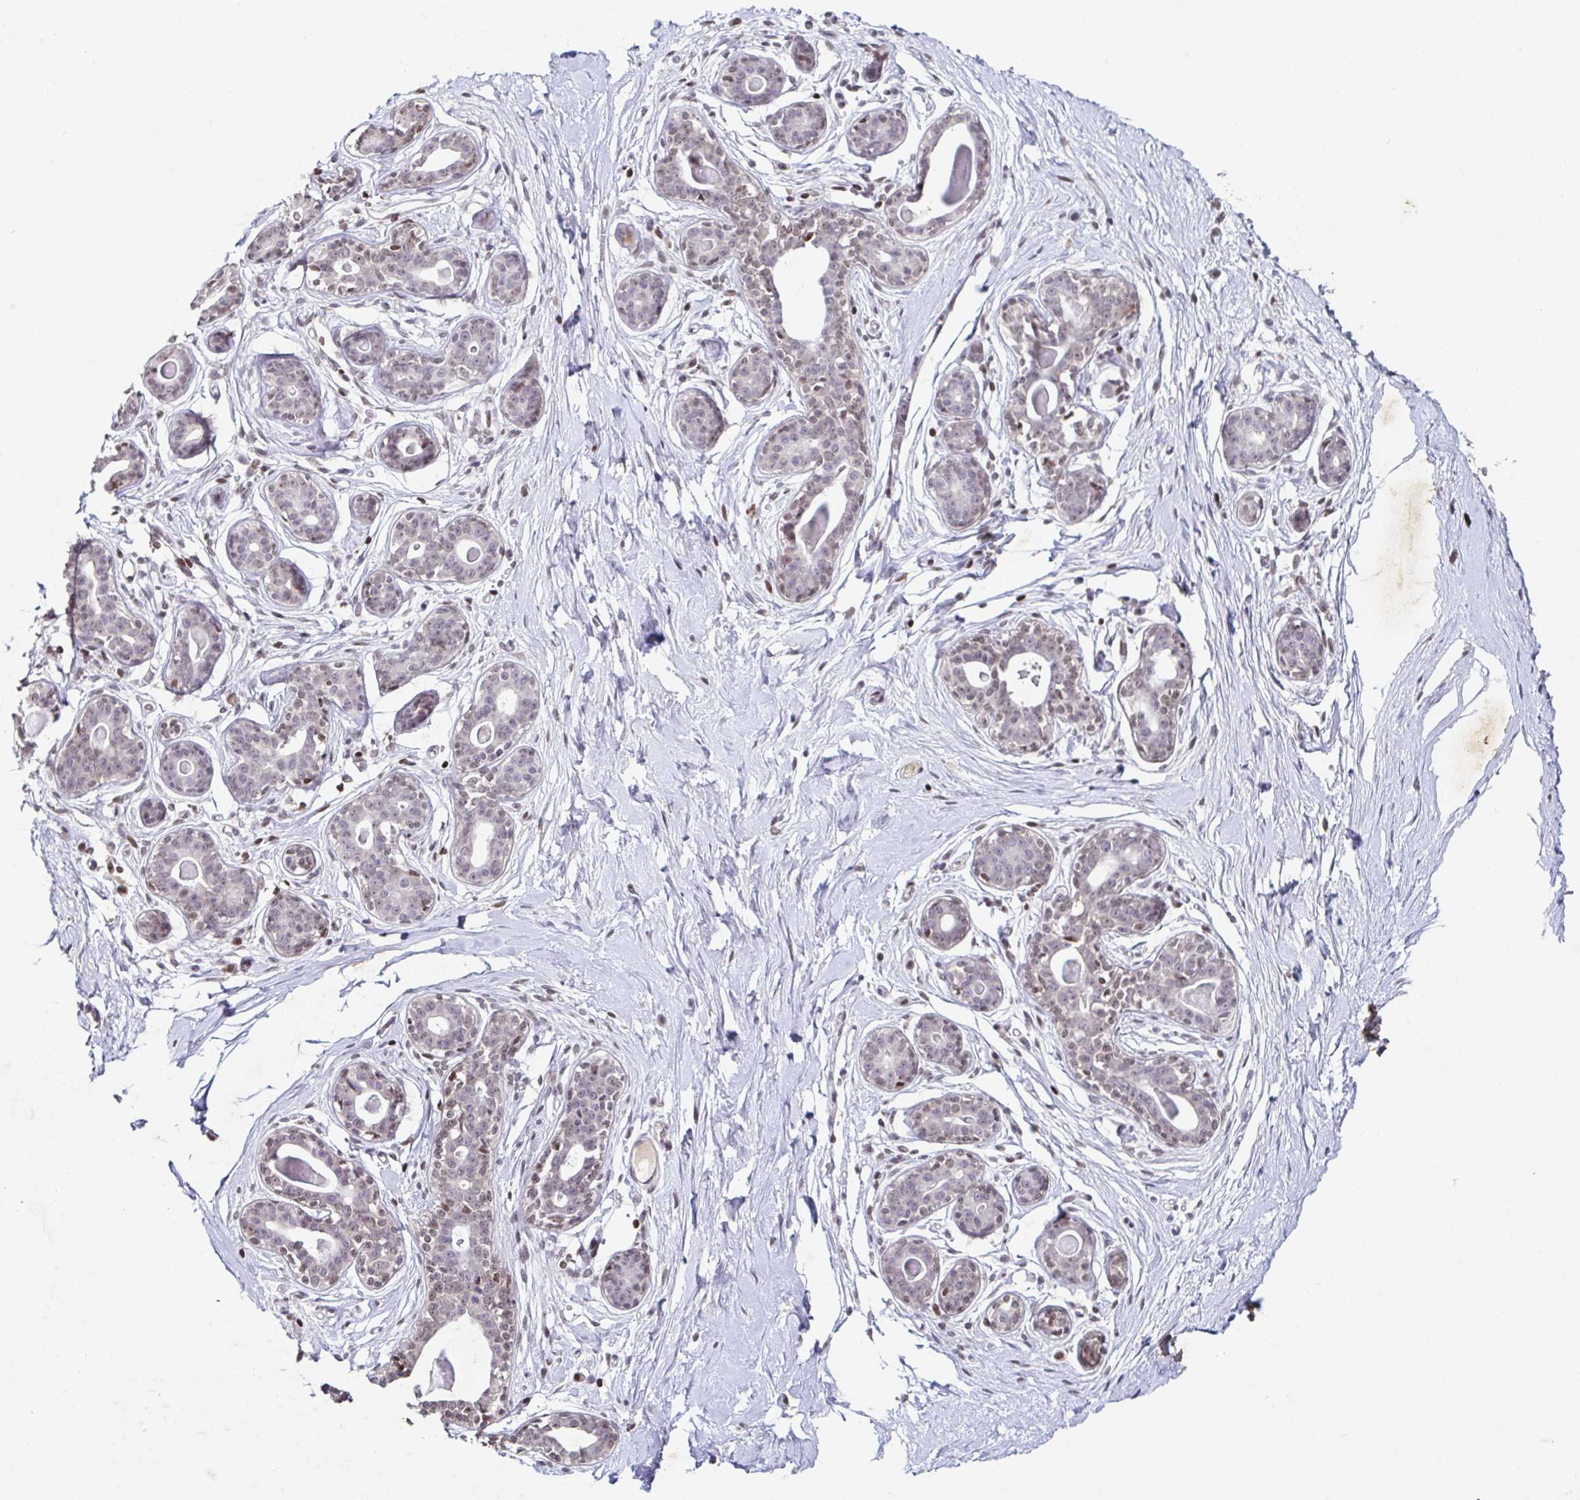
{"staining": {"intensity": "negative", "quantity": "none", "location": "none"}, "tissue": "breast", "cell_type": "Adipocytes", "image_type": "normal", "snomed": [{"axis": "morphology", "description": "Normal tissue, NOS"}, {"axis": "topography", "description": "Breast"}], "caption": "An immunohistochemistry (IHC) histopathology image of unremarkable breast is shown. There is no staining in adipocytes of breast.", "gene": "C19orf53", "patient": {"sex": "female", "age": 45}}